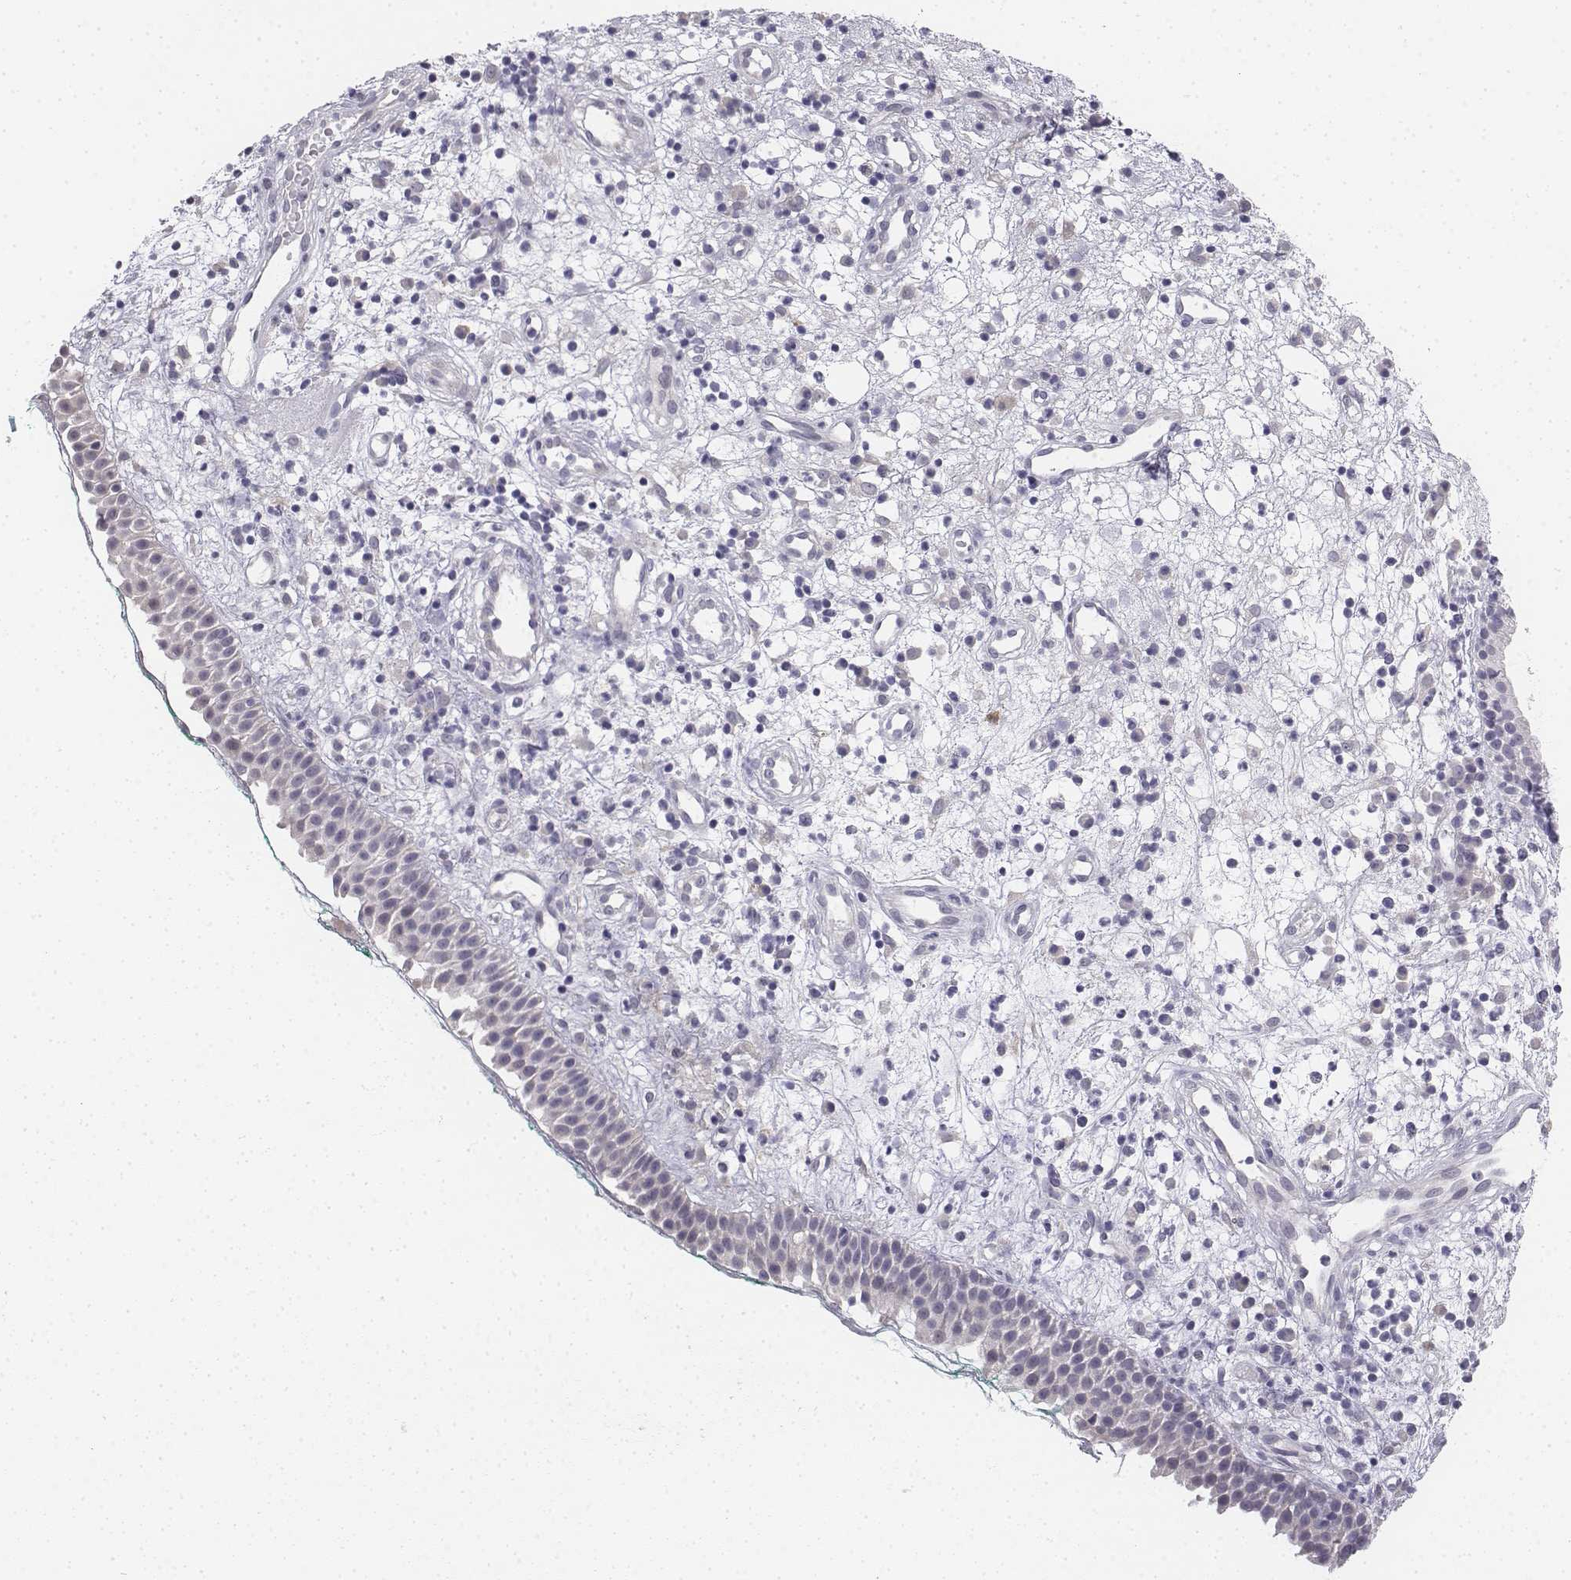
{"staining": {"intensity": "negative", "quantity": "none", "location": "none"}, "tissue": "nasopharynx", "cell_type": "Respiratory epithelial cells", "image_type": "normal", "snomed": [{"axis": "morphology", "description": "Normal tissue, NOS"}, {"axis": "morphology", "description": "Basal cell carcinoma"}, {"axis": "topography", "description": "Cartilage tissue"}, {"axis": "topography", "description": "Nasopharynx"}, {"axis": "topography", "description": "Oral tissue"}], "caption": "Immunohistochemistry (IHC) photomicrograph of benign nasopharynx: human nasopharynx stained with DAB exhibits no significant protein staining in respiratory epithelial cells.", "gene": "PENK", "patient": {"sex": "female", "age": 77}}